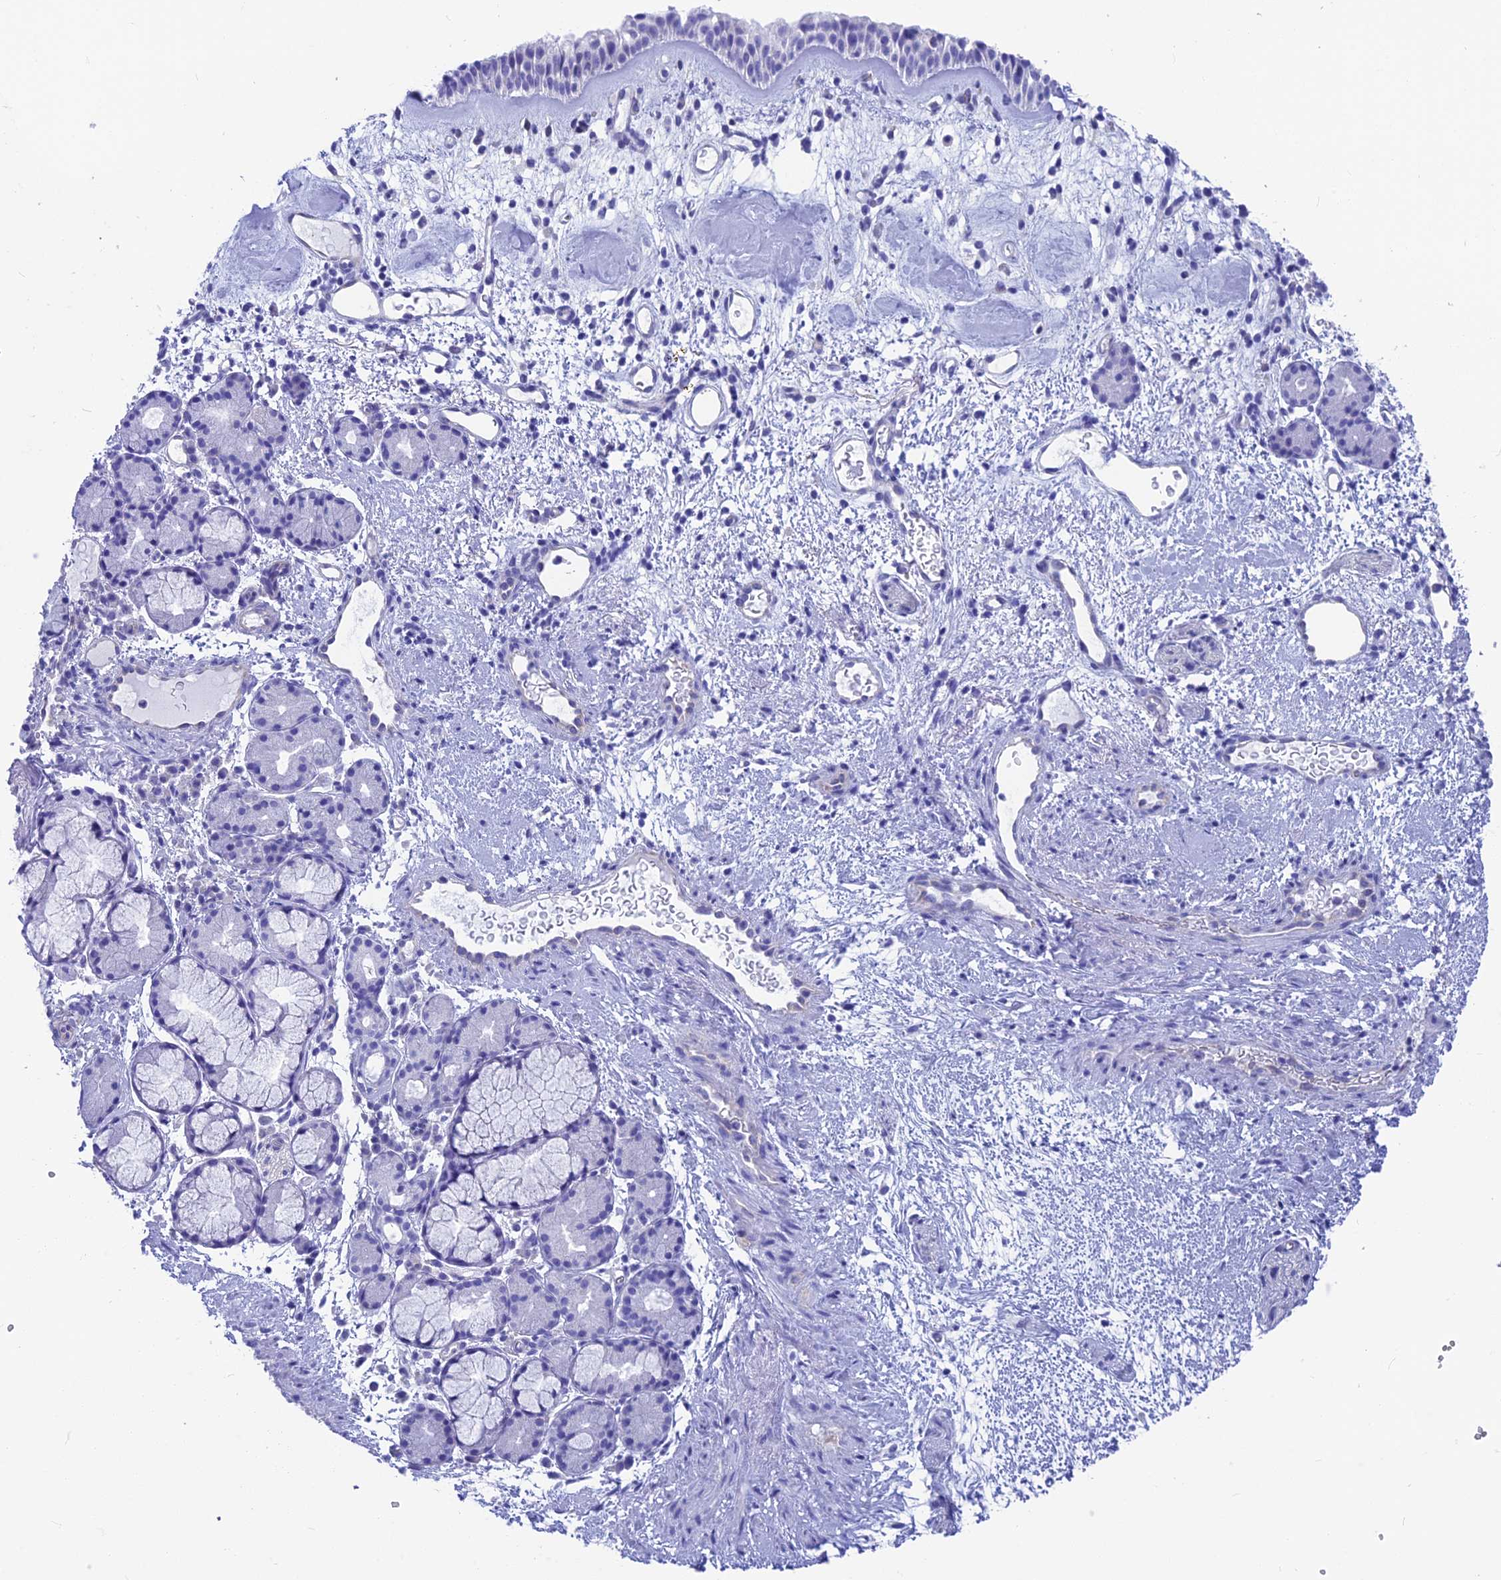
{"staining": {"intensity": "negative", "quantity": "none", "location": "none"}, "tissue": "nasopharynx", "cell_type": "Respiratory epithelial cells", "image_type": "normal", "snomed": [{"axis": "morphology", "description": "Normal tissue, NOS"}, {"axis": "topography", "description": "Nasopharynx"}], "caption": "DAB immunohistochemical staining of unremarkable human nasopharynx demonstrates no significant staining in respiratory epithelial cells. (Brightfield microscopy of DAB (3,3'-diaminobenzidine) IHC at high magnification).", "gene": "GNGT2", "patient": {"sex": "male", "age": 82}}